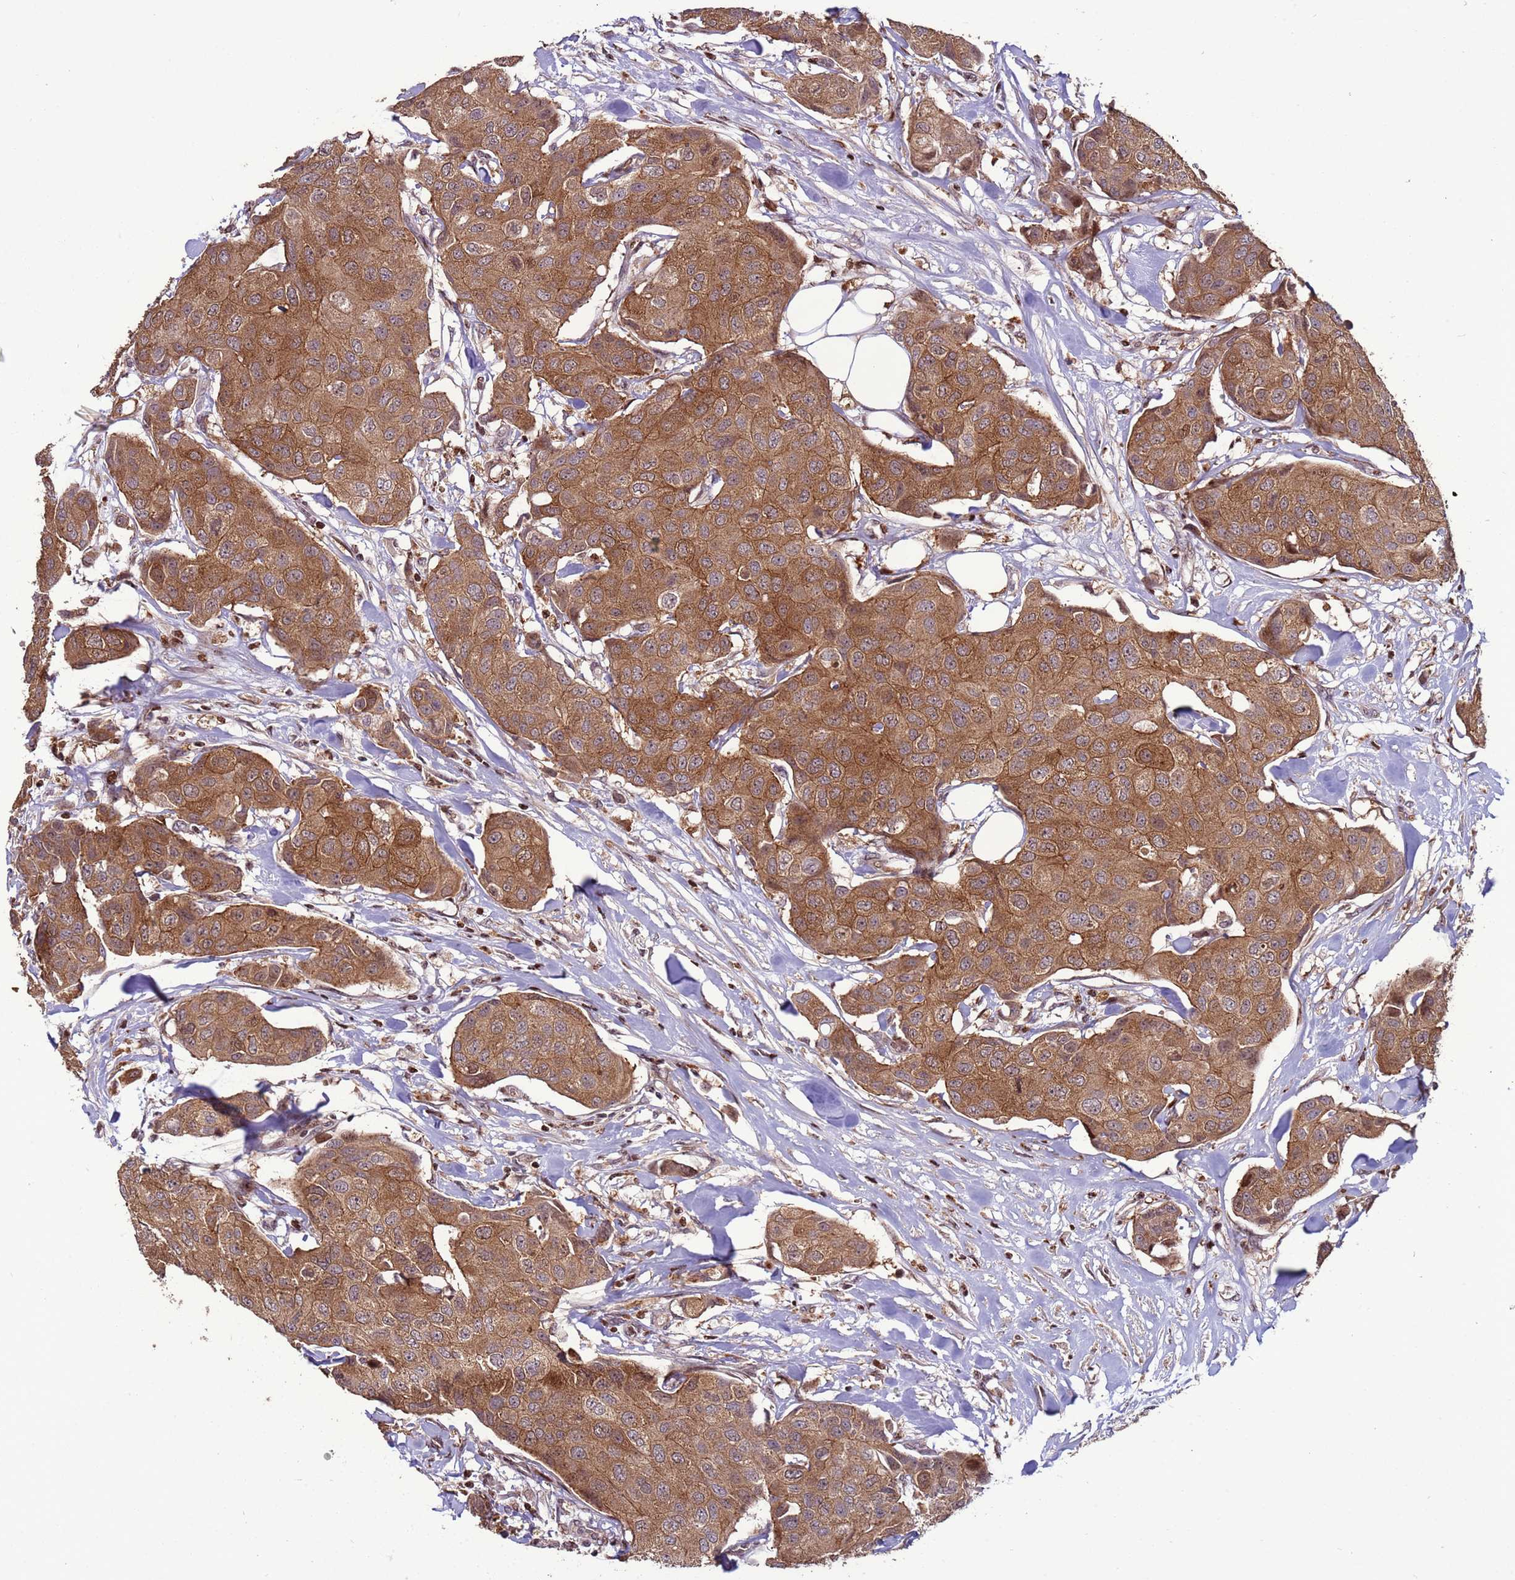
{"staining": {"intensity": "moderate", "quantity": ">75%", "location": "cytoplasmic/membranous"}, "tissue": "breast cancer", "cell_type": "Tumor cells", "image_type": "cancer", "snomed": [{"axis": "morphology", "description": "Duct carcinoma"}, {"axis": "topography", "description": "Breast"}, {"axis": "topography", "description": "Lymph node"}], "caption": "Immunohistochemical staining of human breast cancer (invasive ductal carcinoma) exhibits medium levels of moderate cytoplasmic/membranous positivity in approximately >75% of tumor cells. The staining was performed using DAB, with brown indicating positive protein expression. Nuclei are stained blue with hematoxylin.", "gene": "HGH1", "patient": {"sex": "female", "age": 80}}